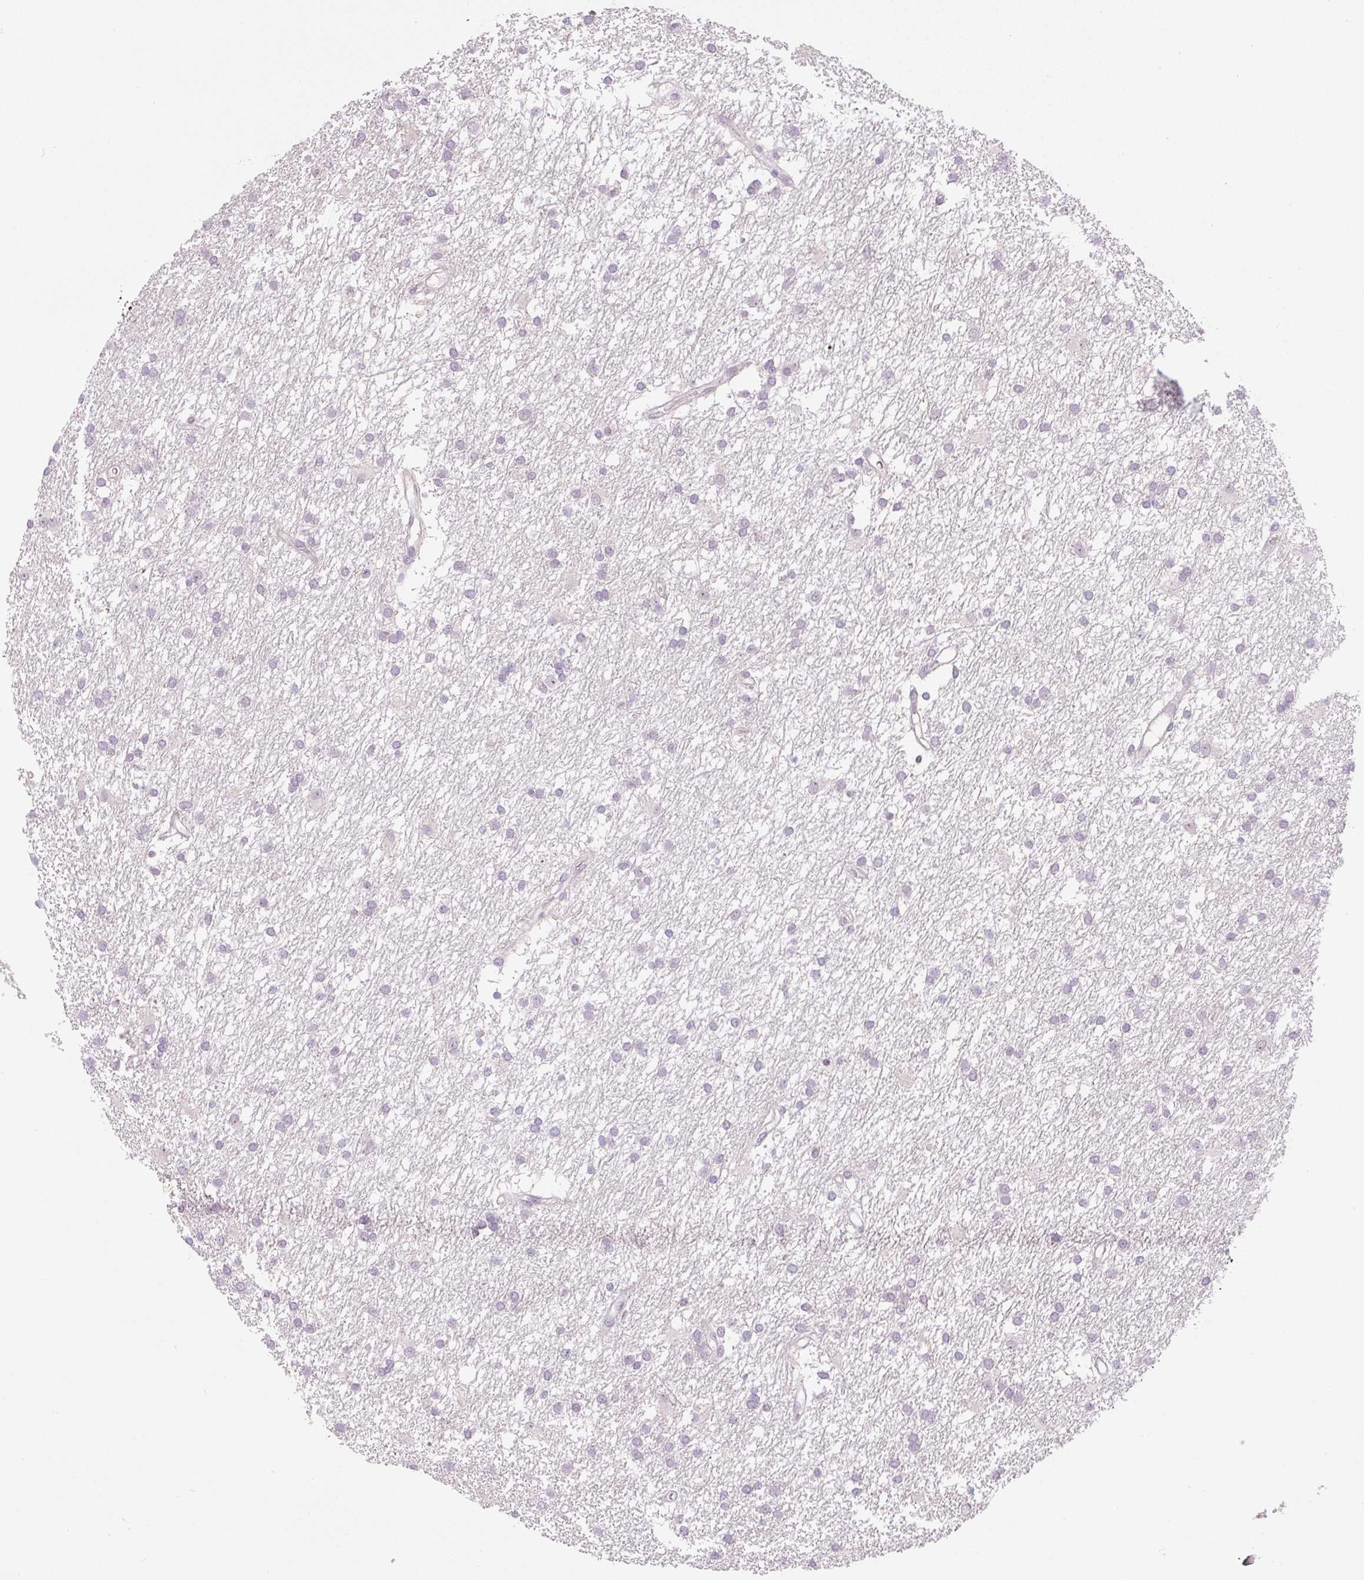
{"staining": {"intensity": "negative", "quantity": "none", "location": "none"}, "tissue": "glioma", "cell_type": "Tumor cells", "image_type": "cancer", "snomed": [{"axis": "morphology", "description": "Glioma, malignant, High grade"}, {"axis": "topography", "description": "Brain"}], "caption": "This is a photomicrograph of immunohistochemistry staining of glioma, which shows no expression in tumor cells.", "gene": "SGF29", "patient": {"sex": "male", "age": 77}}